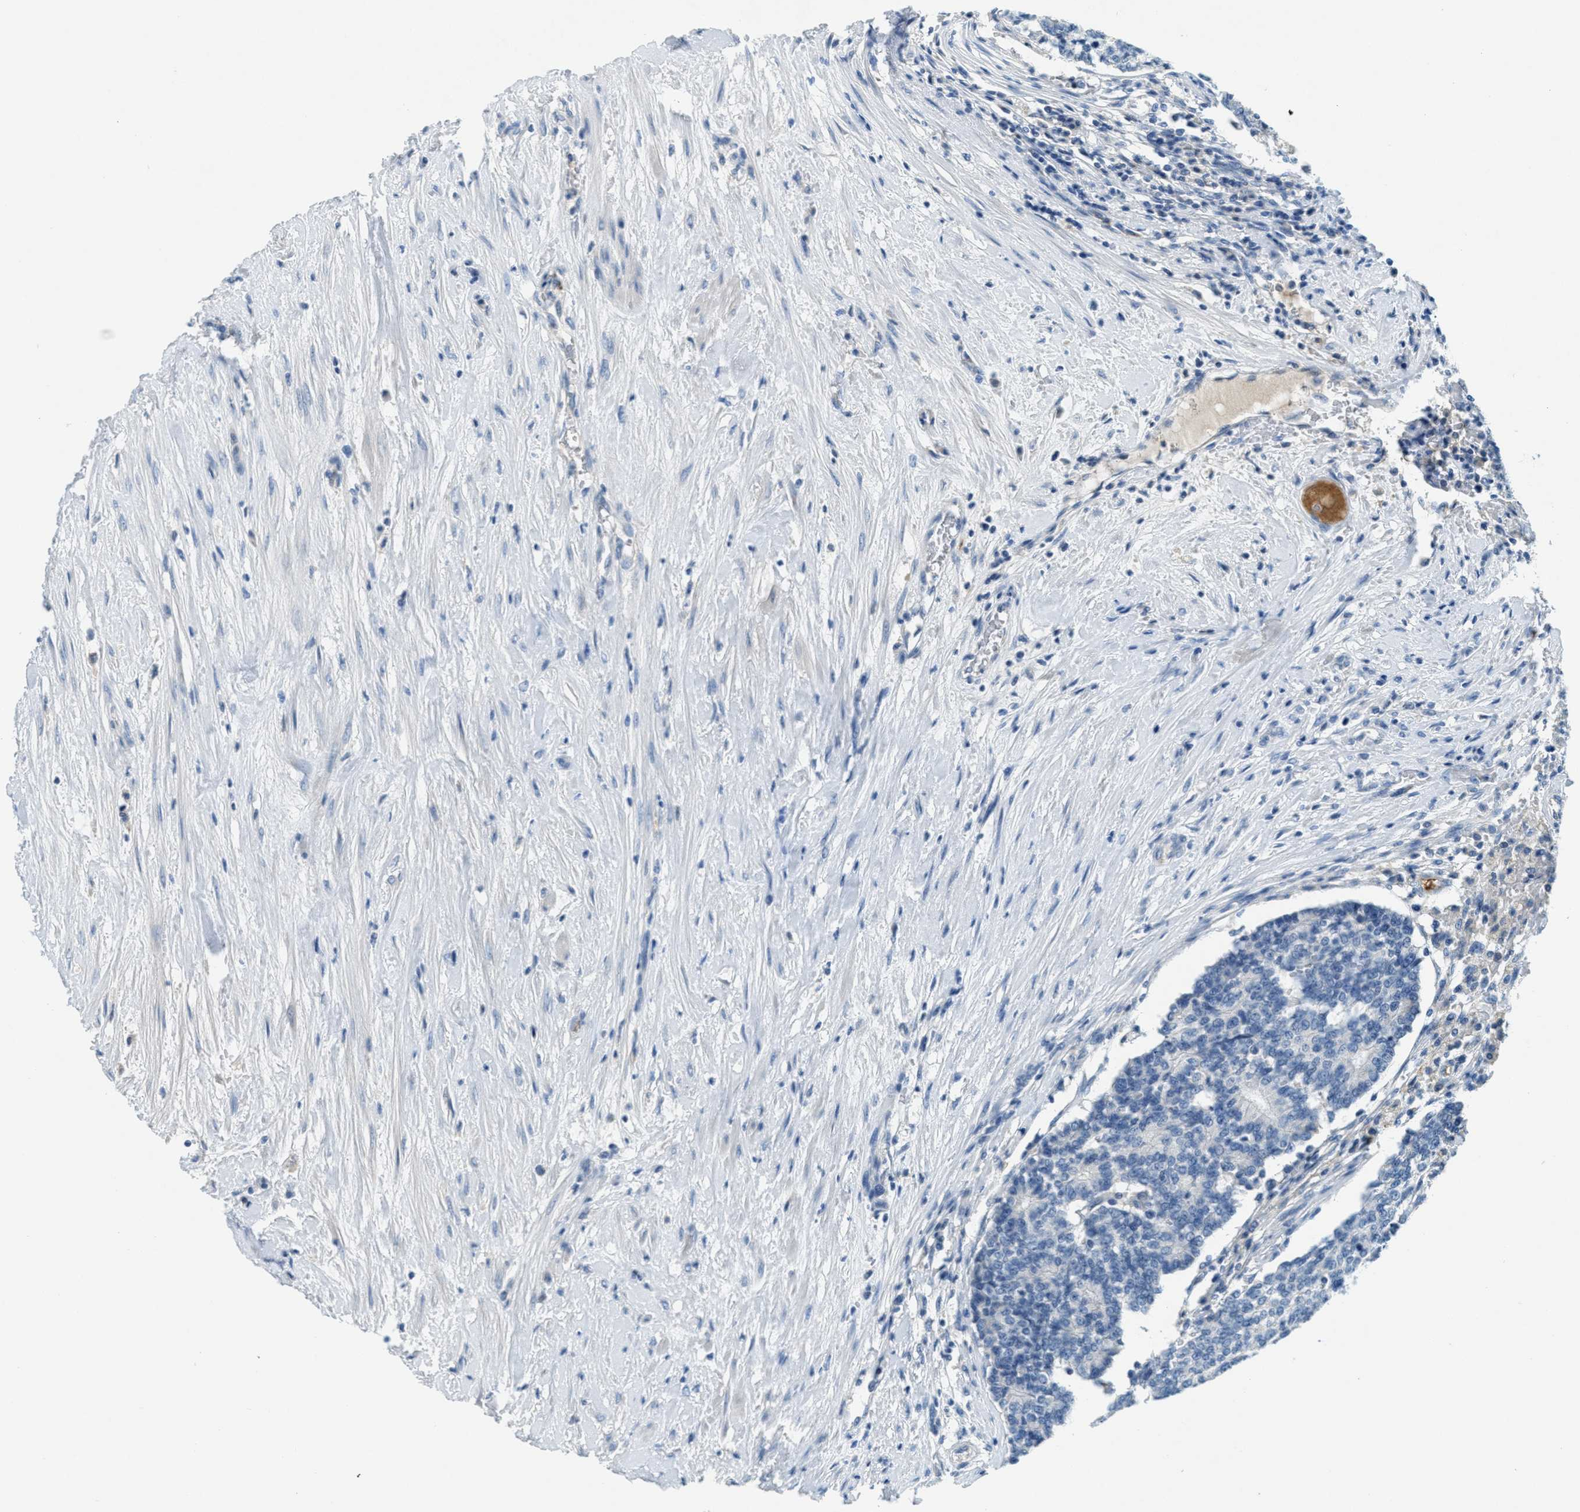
{"staining": {"intensity": "negative", "quantity": "none", "location": "none"}, "tissue": "prostate cancer", "cell_type": "Tumor cells", "image_type": "cancer", "snomed": [{"axis": "morphology", "description": "Normal tissue, NOS"}, {"axis": "morphology", "description": "Adenocarcinoma, High grade"}, {"axis": "topography", "description": "Prostate"}, {"axis": "topography", "description": "Seminal veicle"}], "caption": "A micrograph of human prostate cancer (adenocarcinoma (high-grade)) is negative for staining in tumor cells. Brightfield microscopy of immunohistochemistry (IHC) stained with DAB (brown) and hematoxylin (blue), captured at high magnification.", "gene": "A2M", "patient": {"sex": "male", "age": 55}}